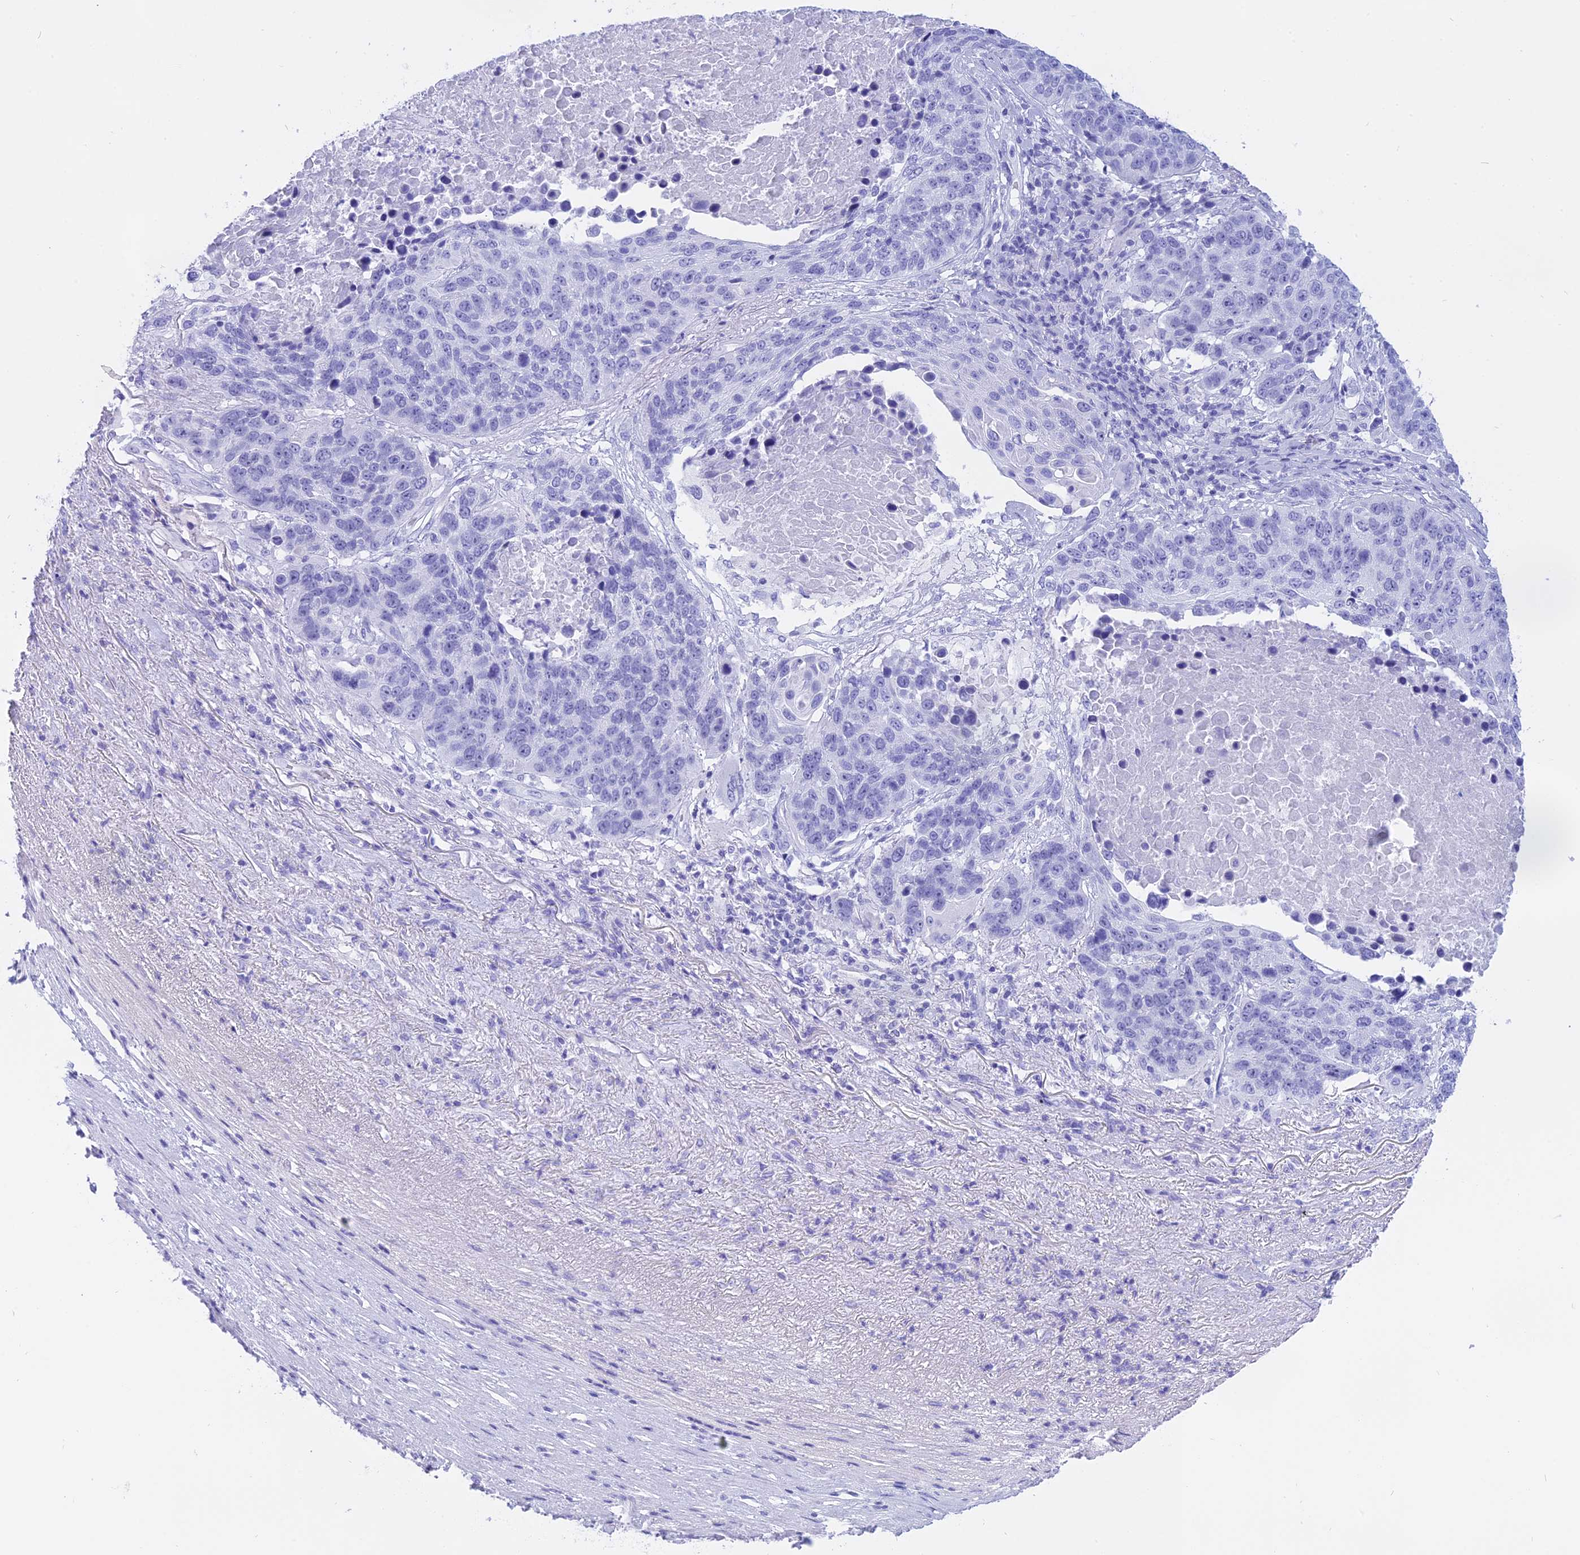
{"staining": {"intensity": "negative", "quantity": "none", "location": "none"}, "tissue": "lung cancer", "cell_type": "Tumor cells", "image_type": "cancer", "snomed": [{"axis": "morphology", "description": "Normal tissue, NOS"}, {"axis": "morphology", "description": "Squamous cell carcinoma, NOS"}, {"axis": "topography", "description": "Lymph node"}, {"axis": "topography", "description": "Lung"}], "caption": "This is a photomicrograph of immunohistochemistry staining of squamous cell carcinoma (lung), which shows no expression in tumor cells.", "gene": "ISCA1", "patient": {"sex": "male", "age": 66}}